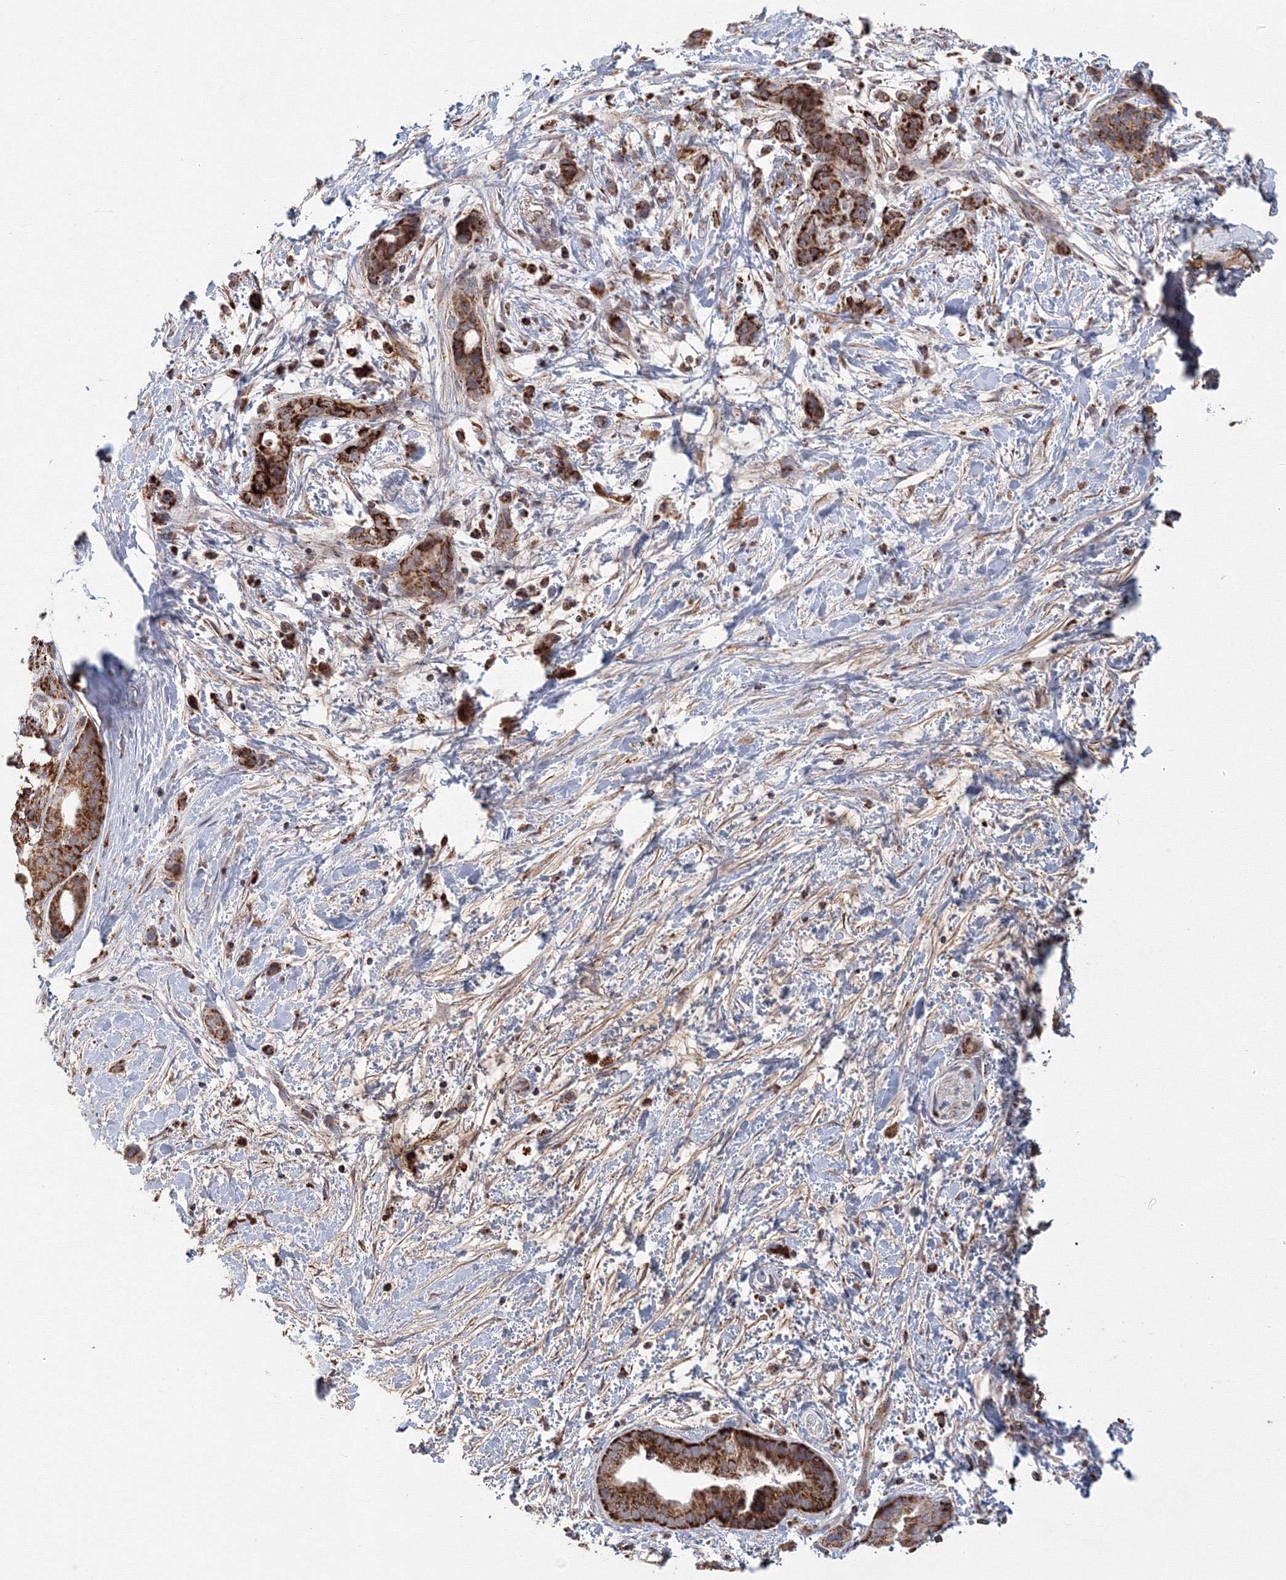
{"staining": {"intensity": "strong", "quantity": ">75%", "location": "cytoplasmic/membranous"}, "tissue": "pancreatic cancer", "cell_type": "Tumor cells", "image_type": "cancer", "snomed": [{"axis": "morphology", "description": "Normal tissue, NOS"}, {"axis": "morphology", "description": "Adenocarcinoma, NOS"}, {"axis": "topography", "description": "Pancreas"}, {"axis": "topography", "description": "Peripheral nerve tissue"}], "caption": "A high-resolution photomicrograph shows immunohistochemistry staining of pancreatic cancer, which reveals strong cytoplasmic/membranous staining in approximately >75% of tumor cells. The staining was performed using DAB, with brown indicating positive protein expression. Nuclei are stained blue with hematoxylin.", "gene": "GRPEL1", "patient": {"sex": "female", "age": 63}}